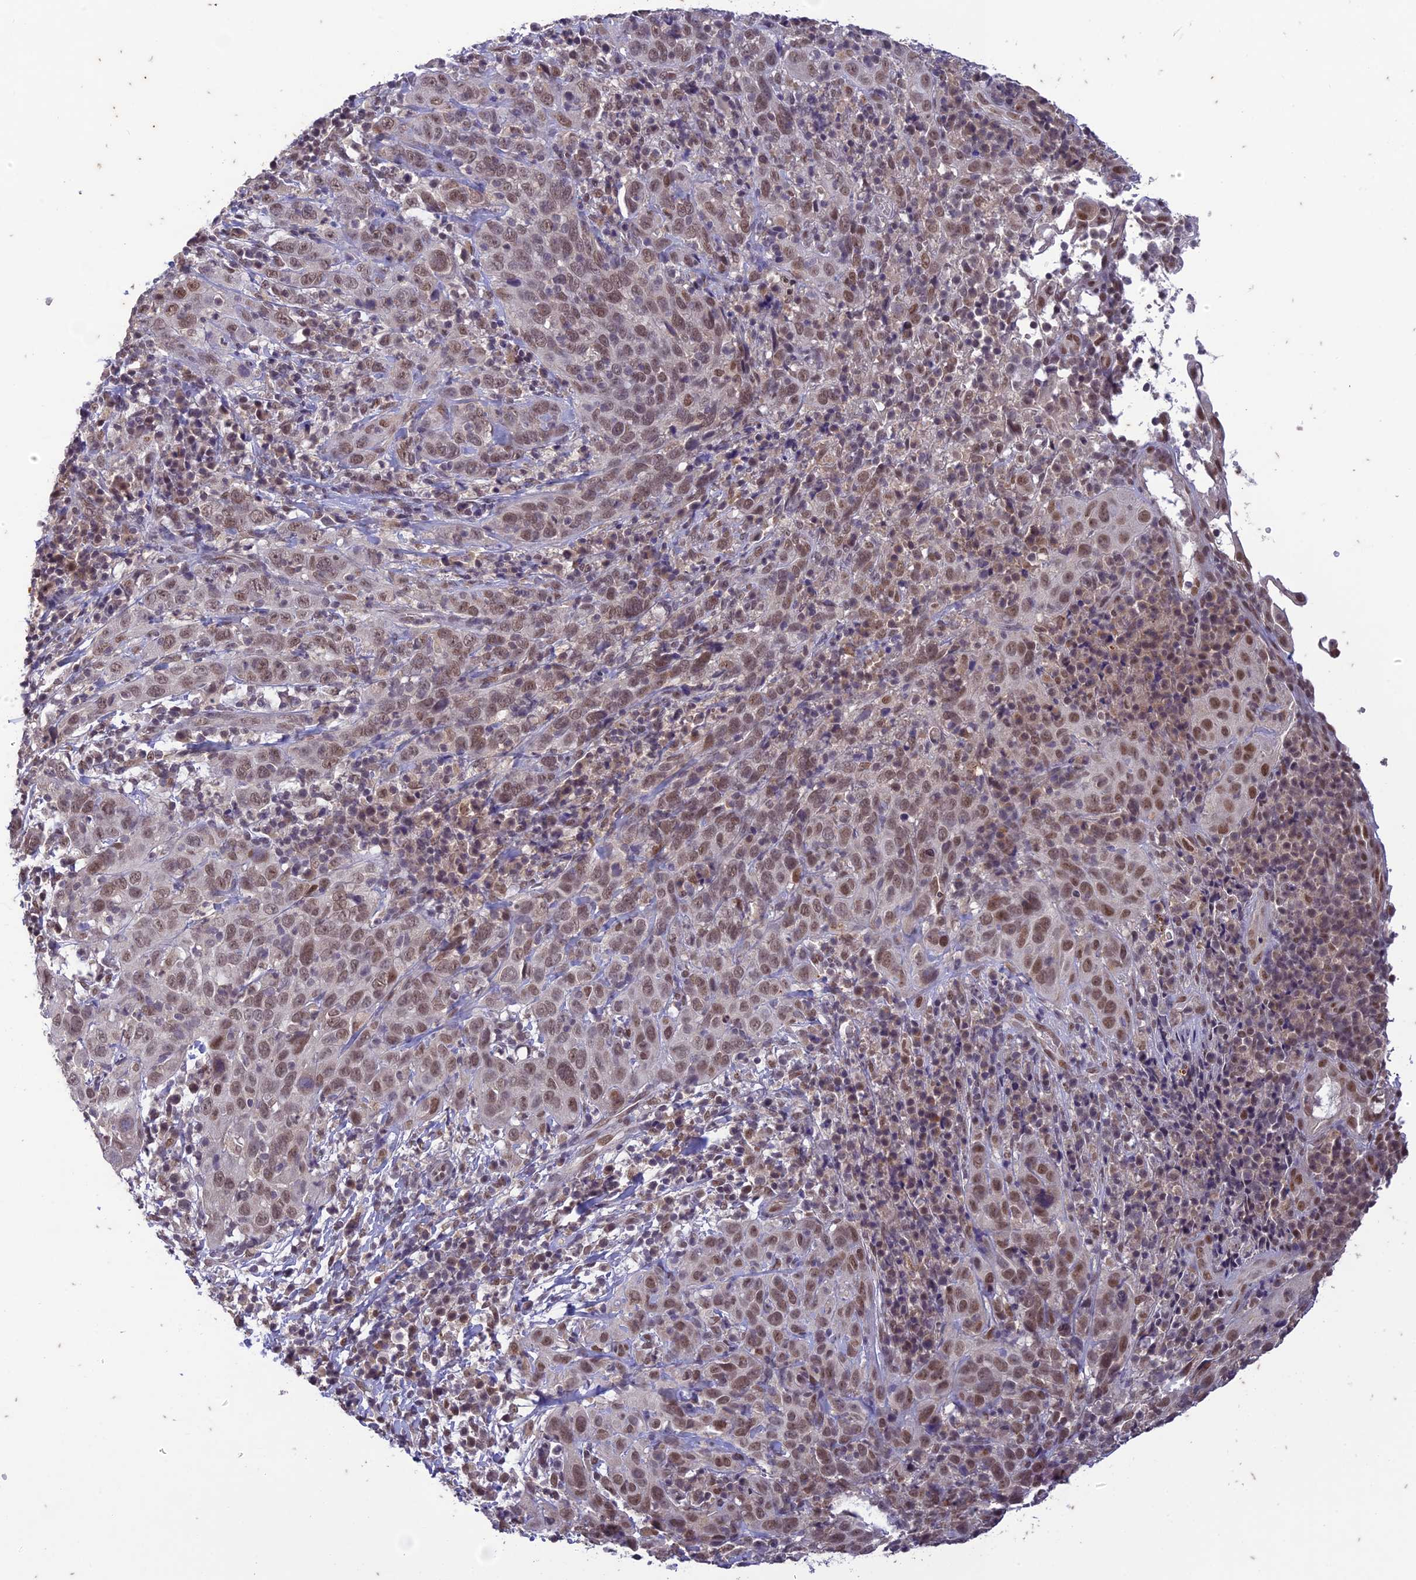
{"staining": {"intensity": "moderate", "quantity": ">75%", "location": "nuclear"}, "tissue": "cervical cancer", "cell_type": "Tumor cells", "image_type": "cancer", "snomed": [{"axis": "morphology", "description": "Squamous cell carcinoma, NOS"}, {"axis": "topography", "description": "Cervix"}], "caption": "IHC of cervical cancer (squamous cell carcinoma) shows medium levels of moderate nuclear expression in approximately >75% of tumor cells.", "gene": "POP4", "patient": {"sex": "female", "age": 46}}